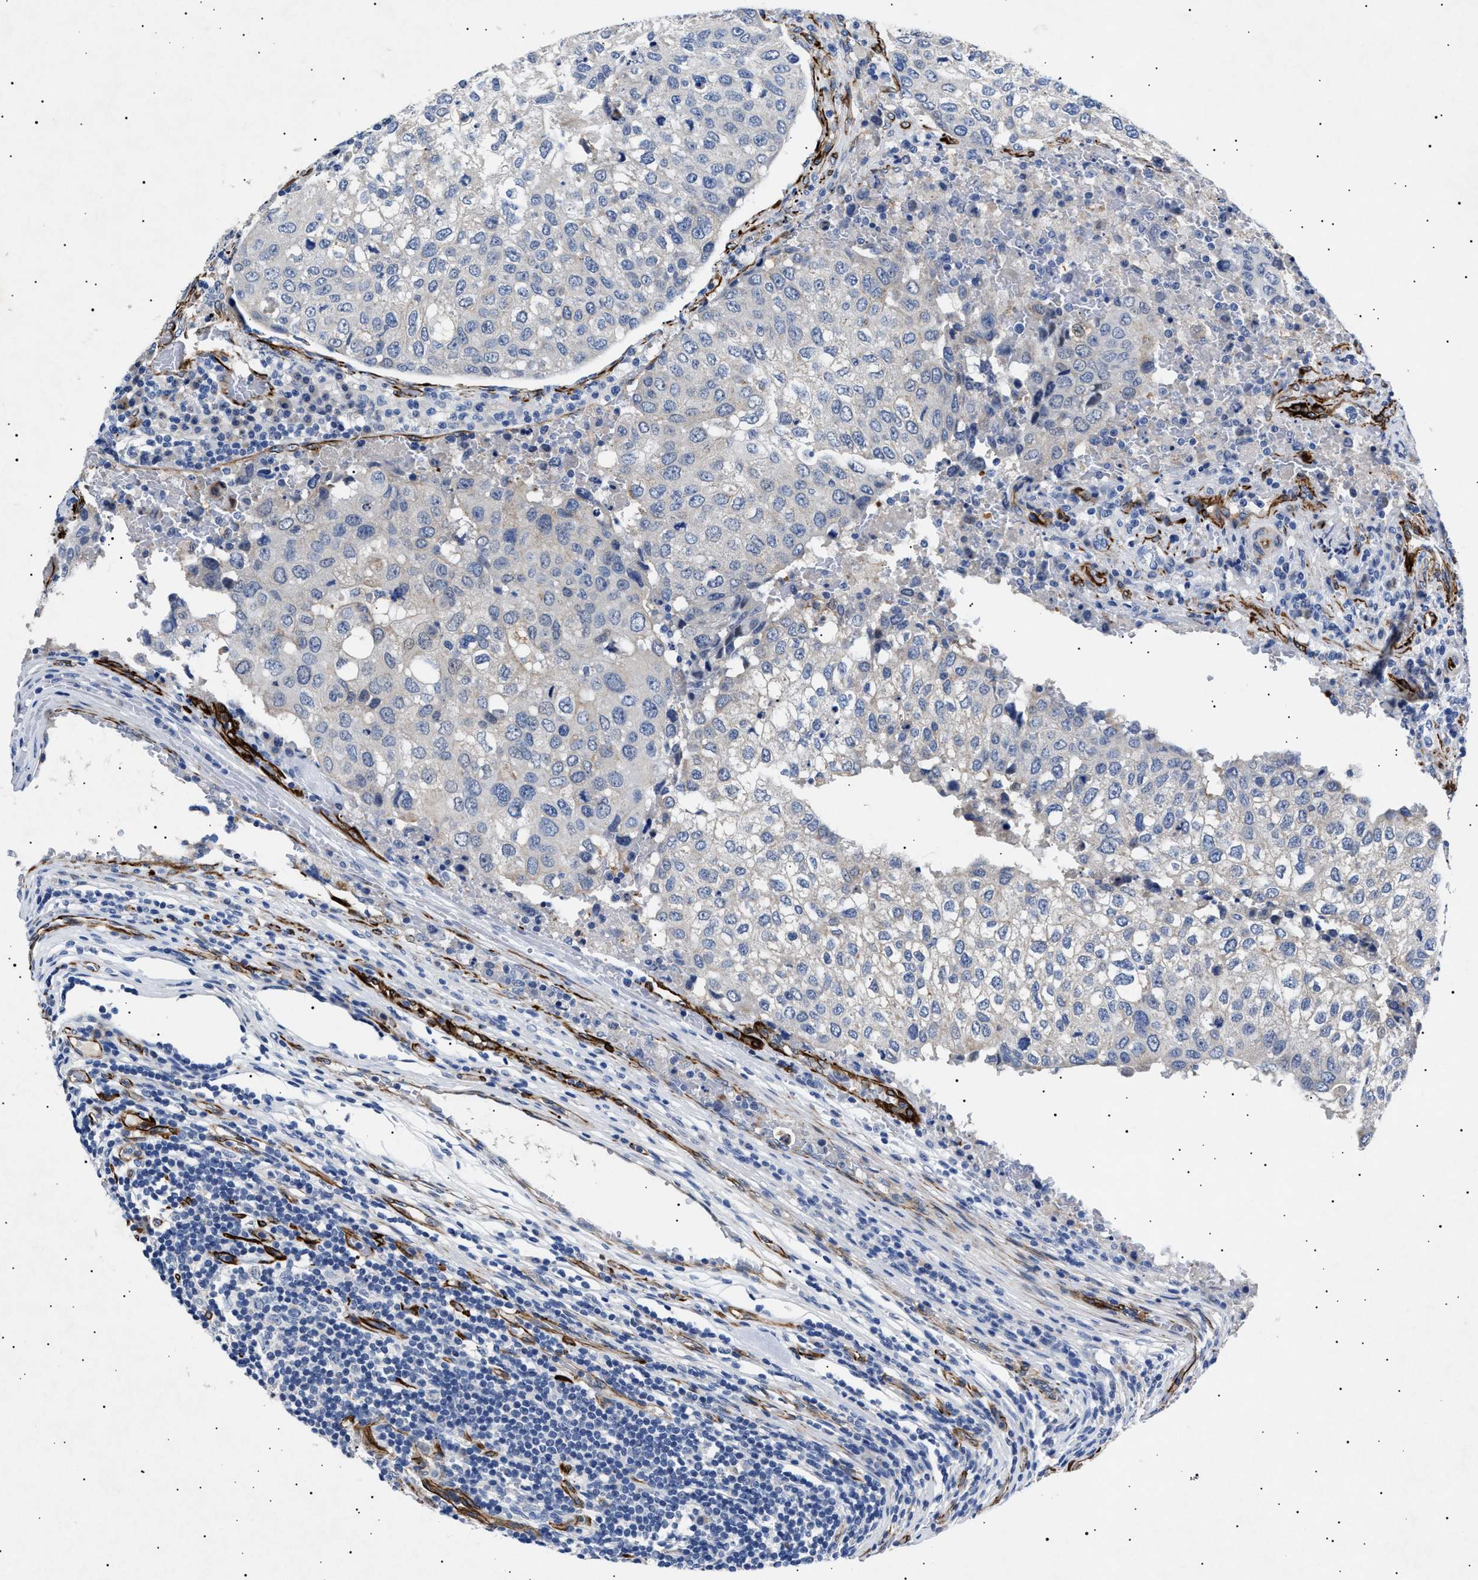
{"staining": {"intensity": "negative", "quantity": "none", "location": "none"}, "tissue": "urothelial cancer", "cell_type": "Tumor cells", "image_type": "cancer", "snomed": [{"axis": "morphology", "description": "Urothelial carcinoma, High grade"}, {"axis": "topography", "description": "Lymph node"}, {"axis": "topography", "description": "Urinary bladder"}], "caption": "This photomicrograph is of urothelial carcinoma (high-grade) stained with IHC to label a protein in brown with the nuclei are counter-stained blue. There is no positivity in tumor cells. (DAB (3,3'-diaminobenzidine) immunohistochemistry (IHC), high magnification).", "gene": "OLFML2A", "patient": {"sex": "male", "age": 51}}